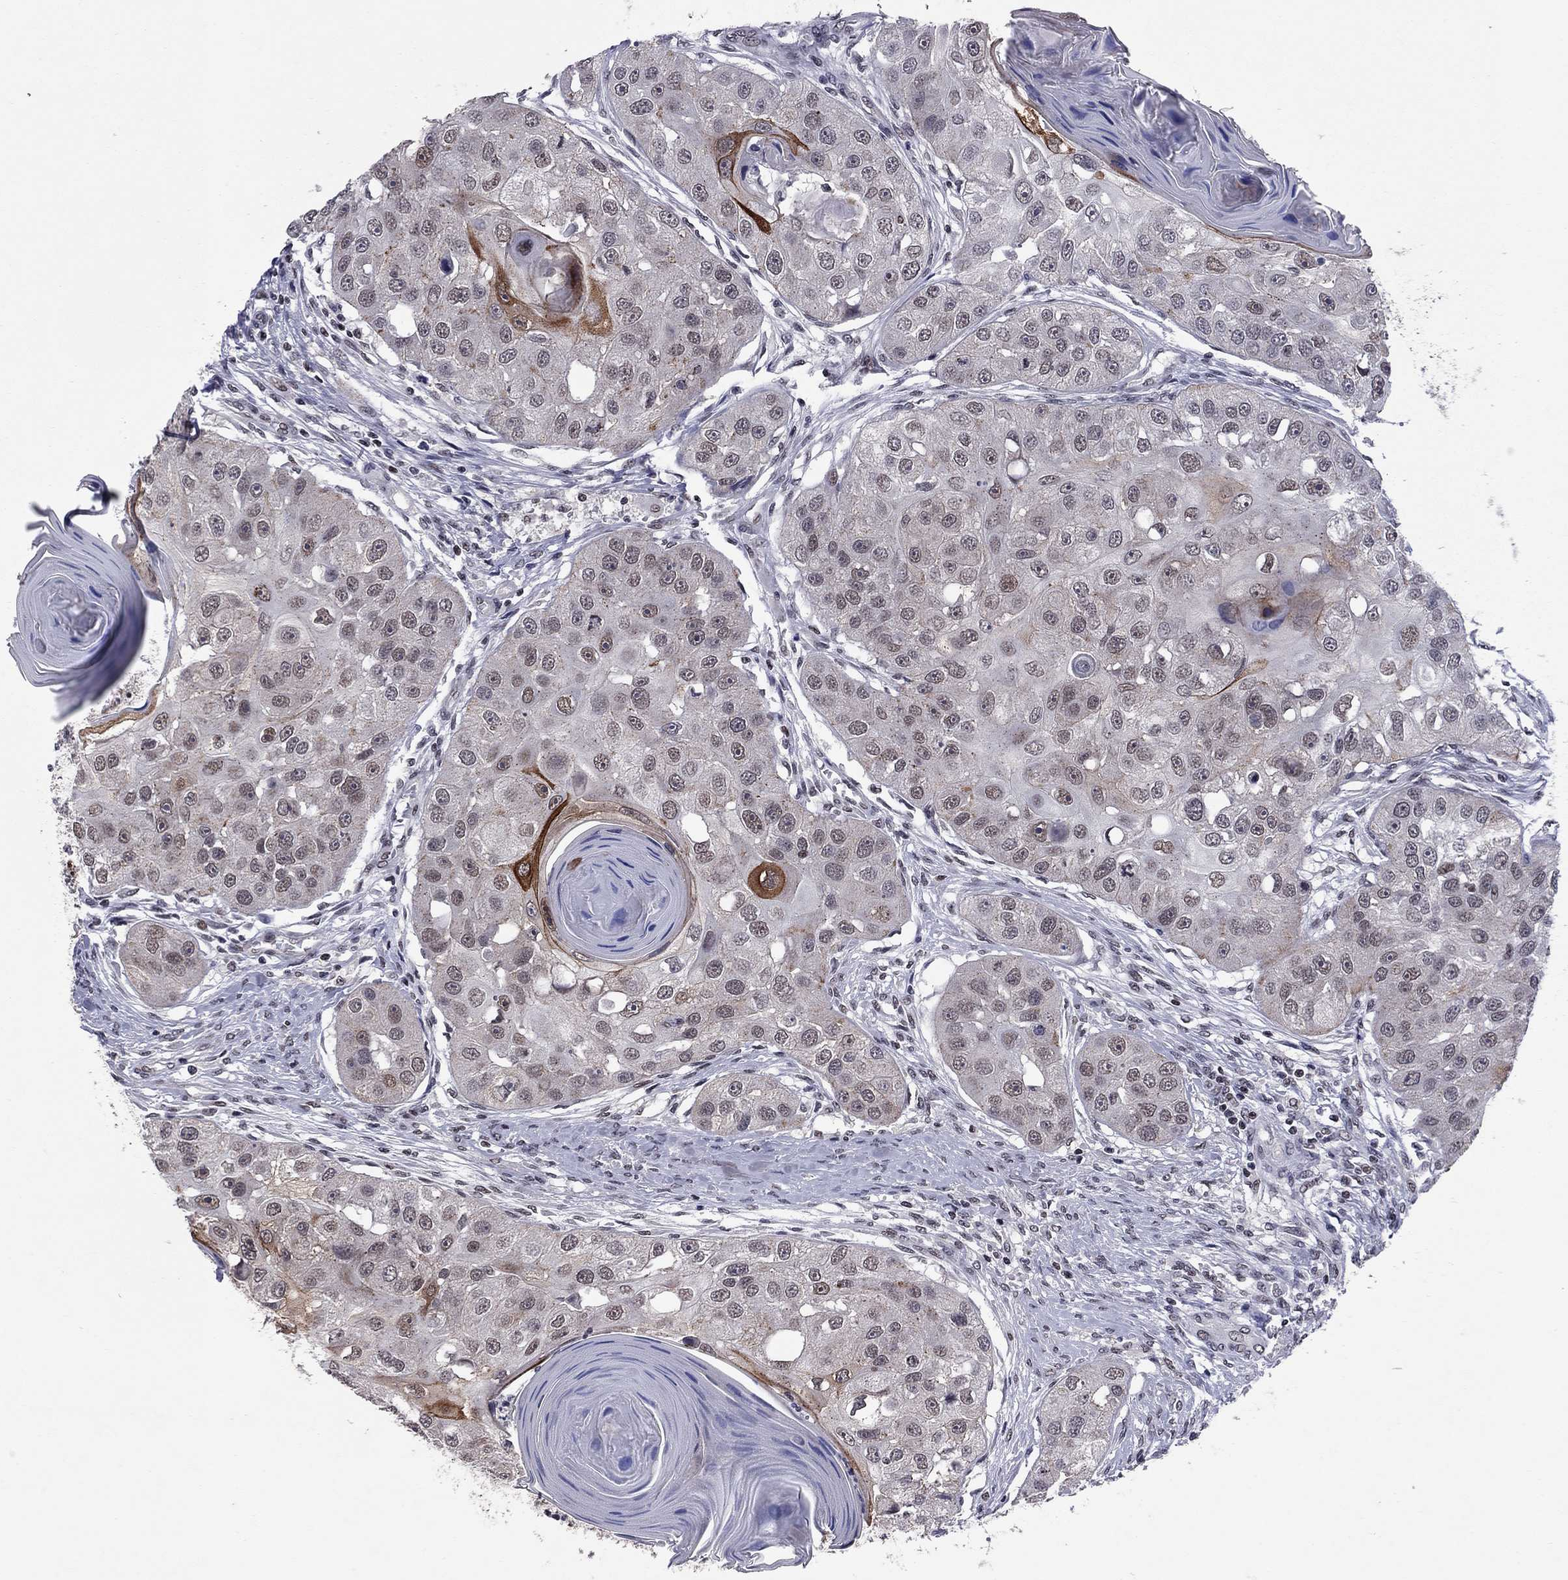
{"staining": {"intensity": "strong", "quantity": "<25%", "location": "cytoplasmic/membranous"}, "tissue": "head and neck cancer", "cell_type": "Tumor cells", "image_type": "cancer", "snomed": [{"axis": "morphology", "description": "Normal tissue, NOS"}, {"axis": "morphology", "description": "Squamous cell carcinoma, NOS"}, {"axis": "topography", "description": "Skeletal muscle"}, {"axis": "topography", "description": "Head-Neck"}], "caption": "A brown stain labels strong cytoplasmic/membranous positivity of a protein in human head and neck cancer (squamous cell carcinoma) tumor cells.", "gene": "TAF9", "patient": {"sex": "male", "age": 51}}